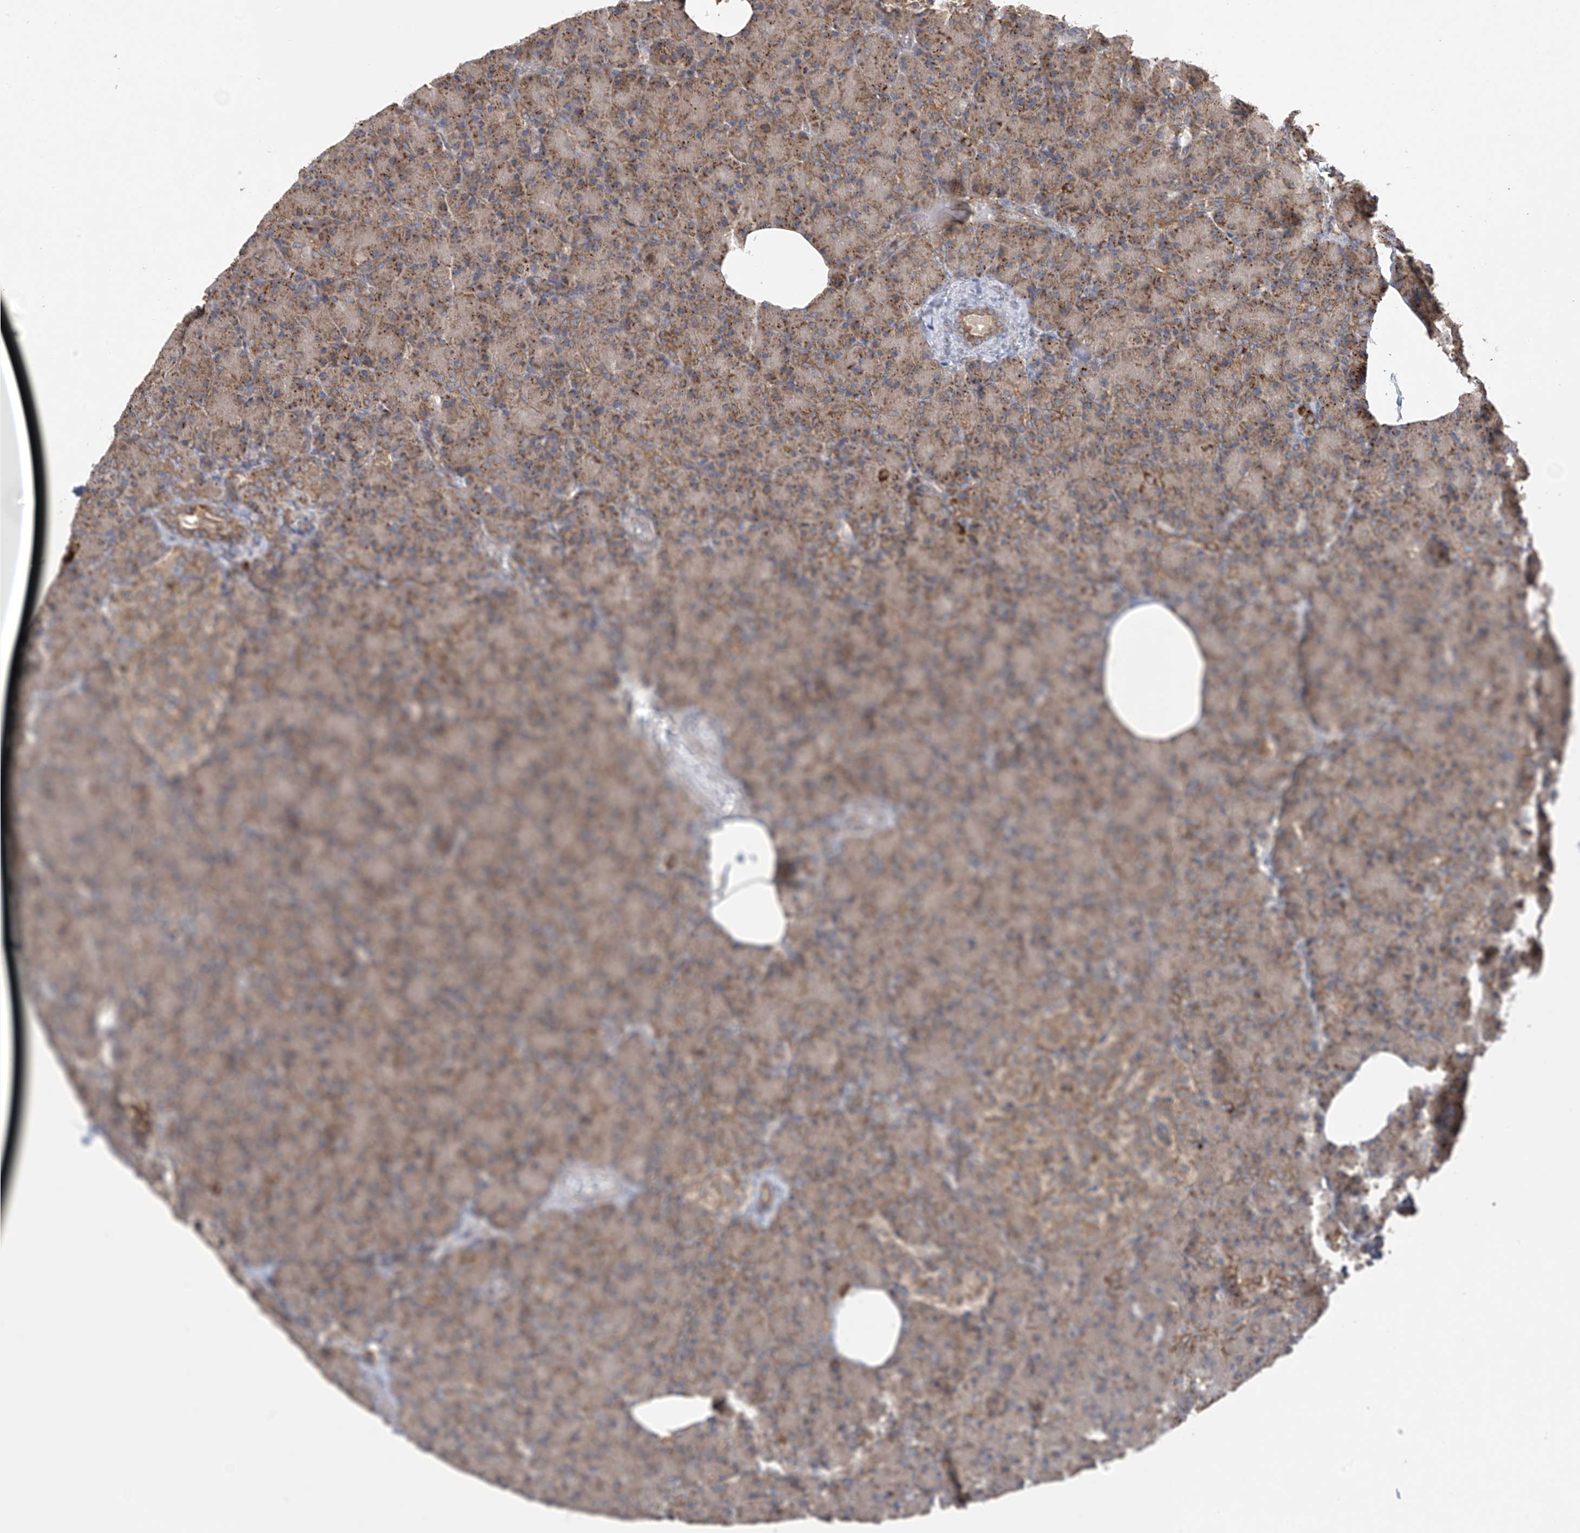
{"staining": {"intensity": "moderate", "quantity": ">75%", "location": "cytoplasmic/membranous"}, "tissue": "pancreas", "cell_type": "Exocrine glandular cells", "image_type": "normal", "snomed": [{"axis": "morphology", "description": "Normal tissue, NOS"}, {"axis": "topography", "description": "Pancreas"}], "caption": "Immunohistochemistry photomicrograph of unremarkable pancreas: human pancreas stained using IHC shows medium levels of moderate protein expression localized specifically in the cytoplasmic/membranous of exocrine glandular cells, appearing as a cytoplasmic/membranous brown color.", "gene": "PNPT1", "patient": {"sex": "female", "age": 43}}